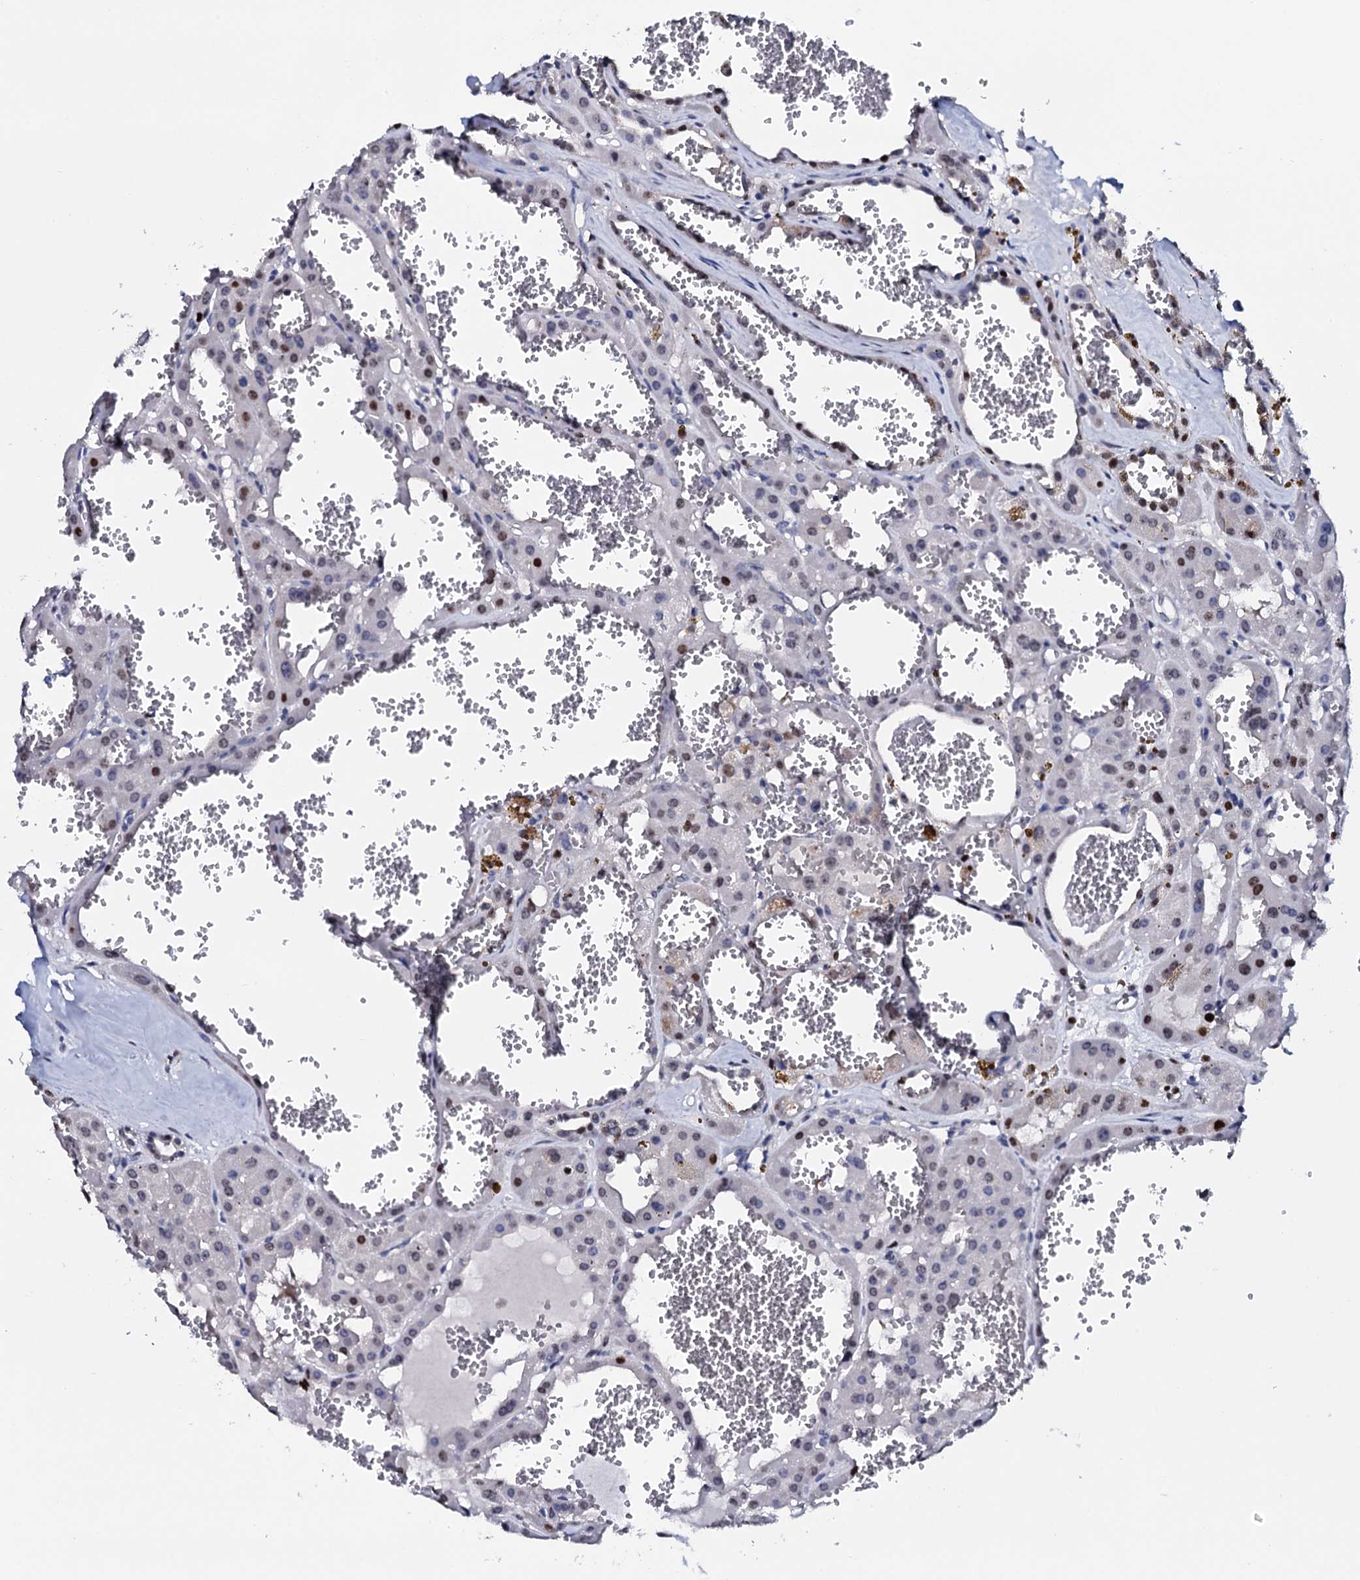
{"staining": {"intensity": "moderate", "quantity": "<25%", "location": "nuclear"}, "tissue": "renal cancer", "cell_type": "Tumor cells", "image_type": "cancer", "snomed": [{"axis": "morphology", "description": "Carcinoma, NOS"}, {"axis": "topography", "description": "Kidney"}], "caption": "Carcinoma (renal) tissue shows moderate nuclear staining in approximately <25% of tumor cells, visualized by immunohistochemistry.", "gene": "NPM2", "patient": {"sex": "female", "age": 75}}